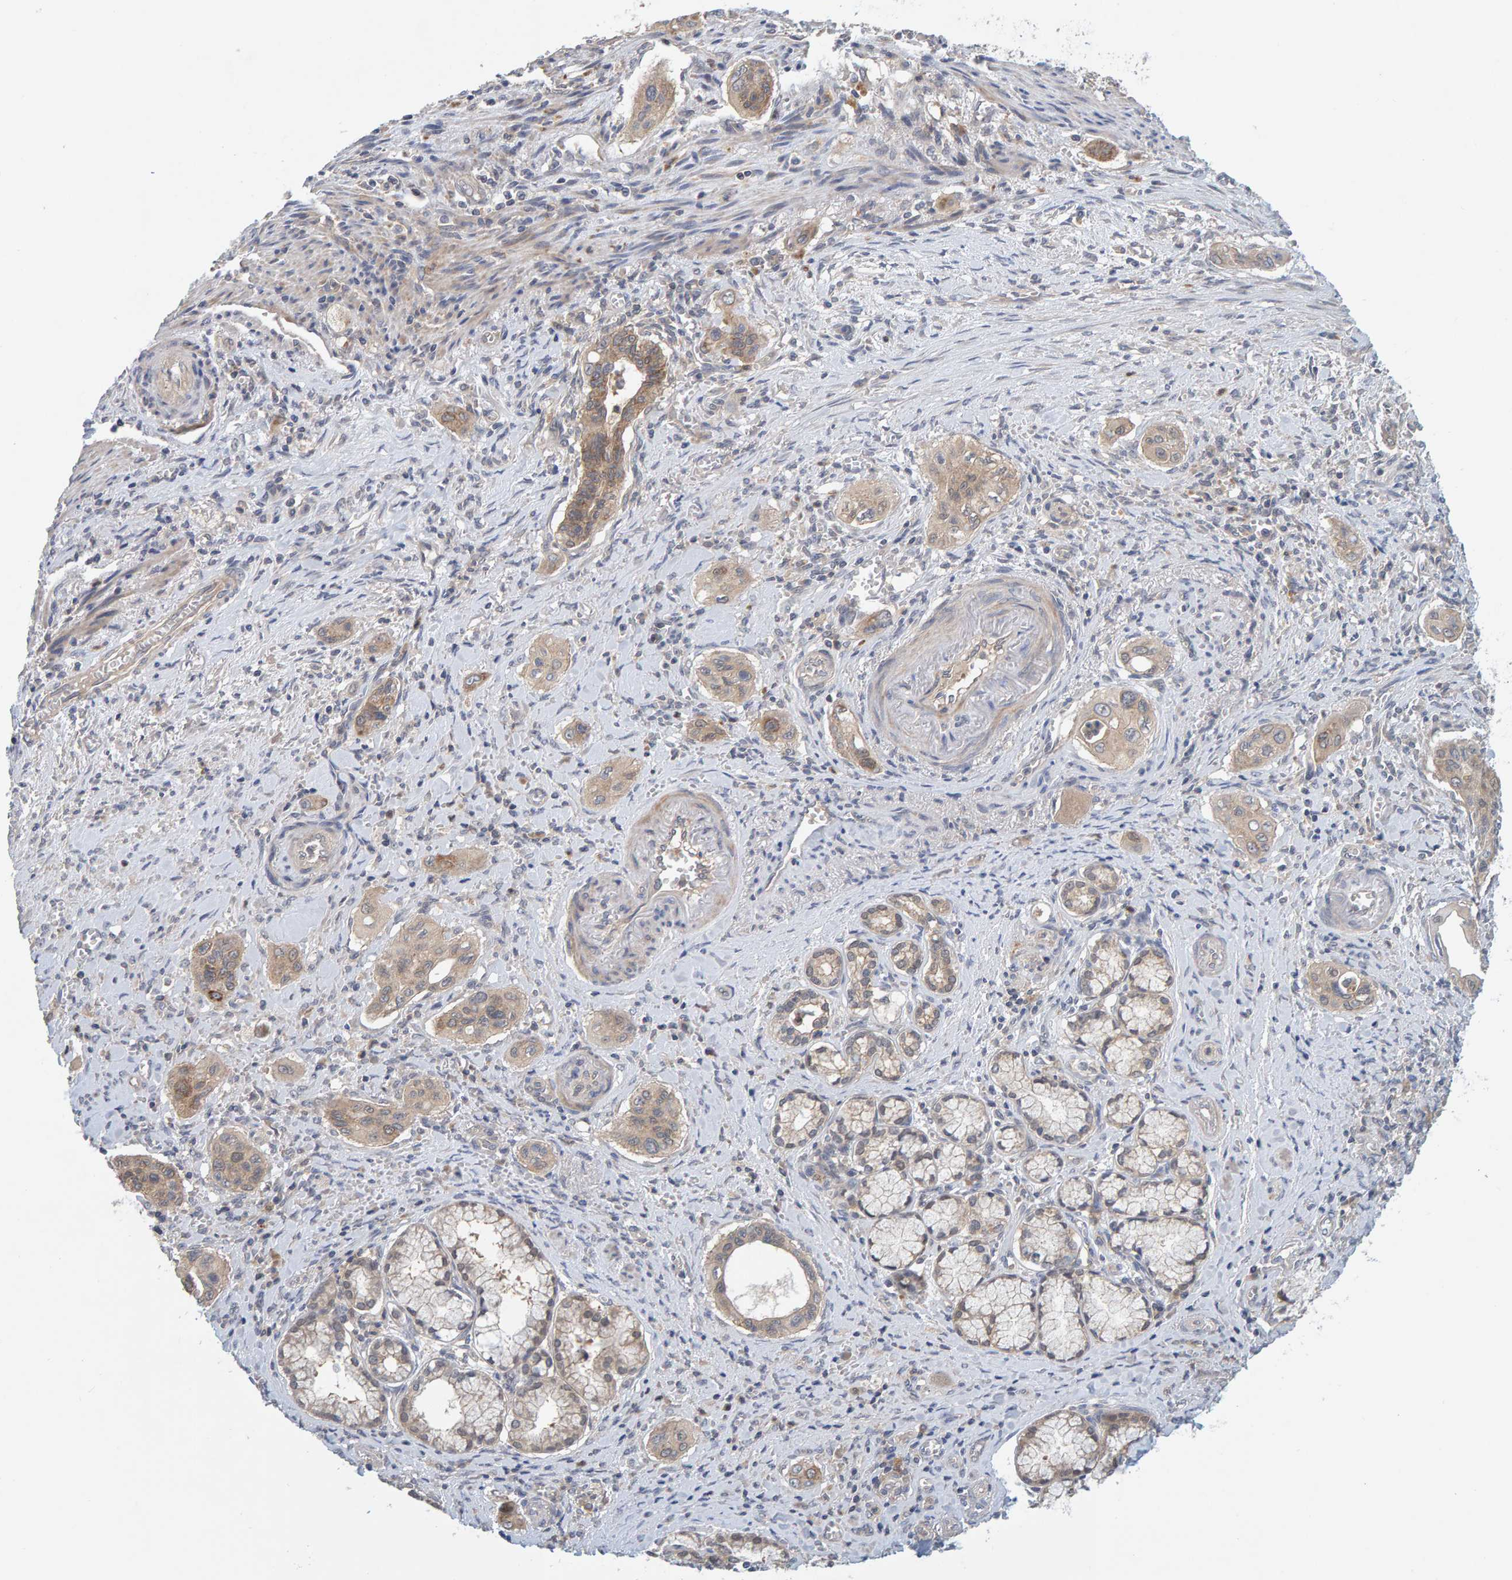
{"staining": {"intensity": "weak", "quantity": ">75%", "location": "cytoplasmic/membranous"}, "tissue": "pancreatic cancer", "cell_type": "Tumor cells", "image_type": "cancer", "snomed": [{"axis": "morphology", "description": "Adenocarcinoma, NOS"}, {"axis": "topography", "description": "Pancreas"}], "caption": "Adenocarcinoma (pancreatic) tissue demonstrates weak cytoplasmic/membranous positivity in approximately >75% of tumor cells, visualized by immunohistochemistry. (Brightfield microscopy of DAB IHC at high magnification).", "gene": "TATDN1", "patient": {"sex": "male", "age": 77}}